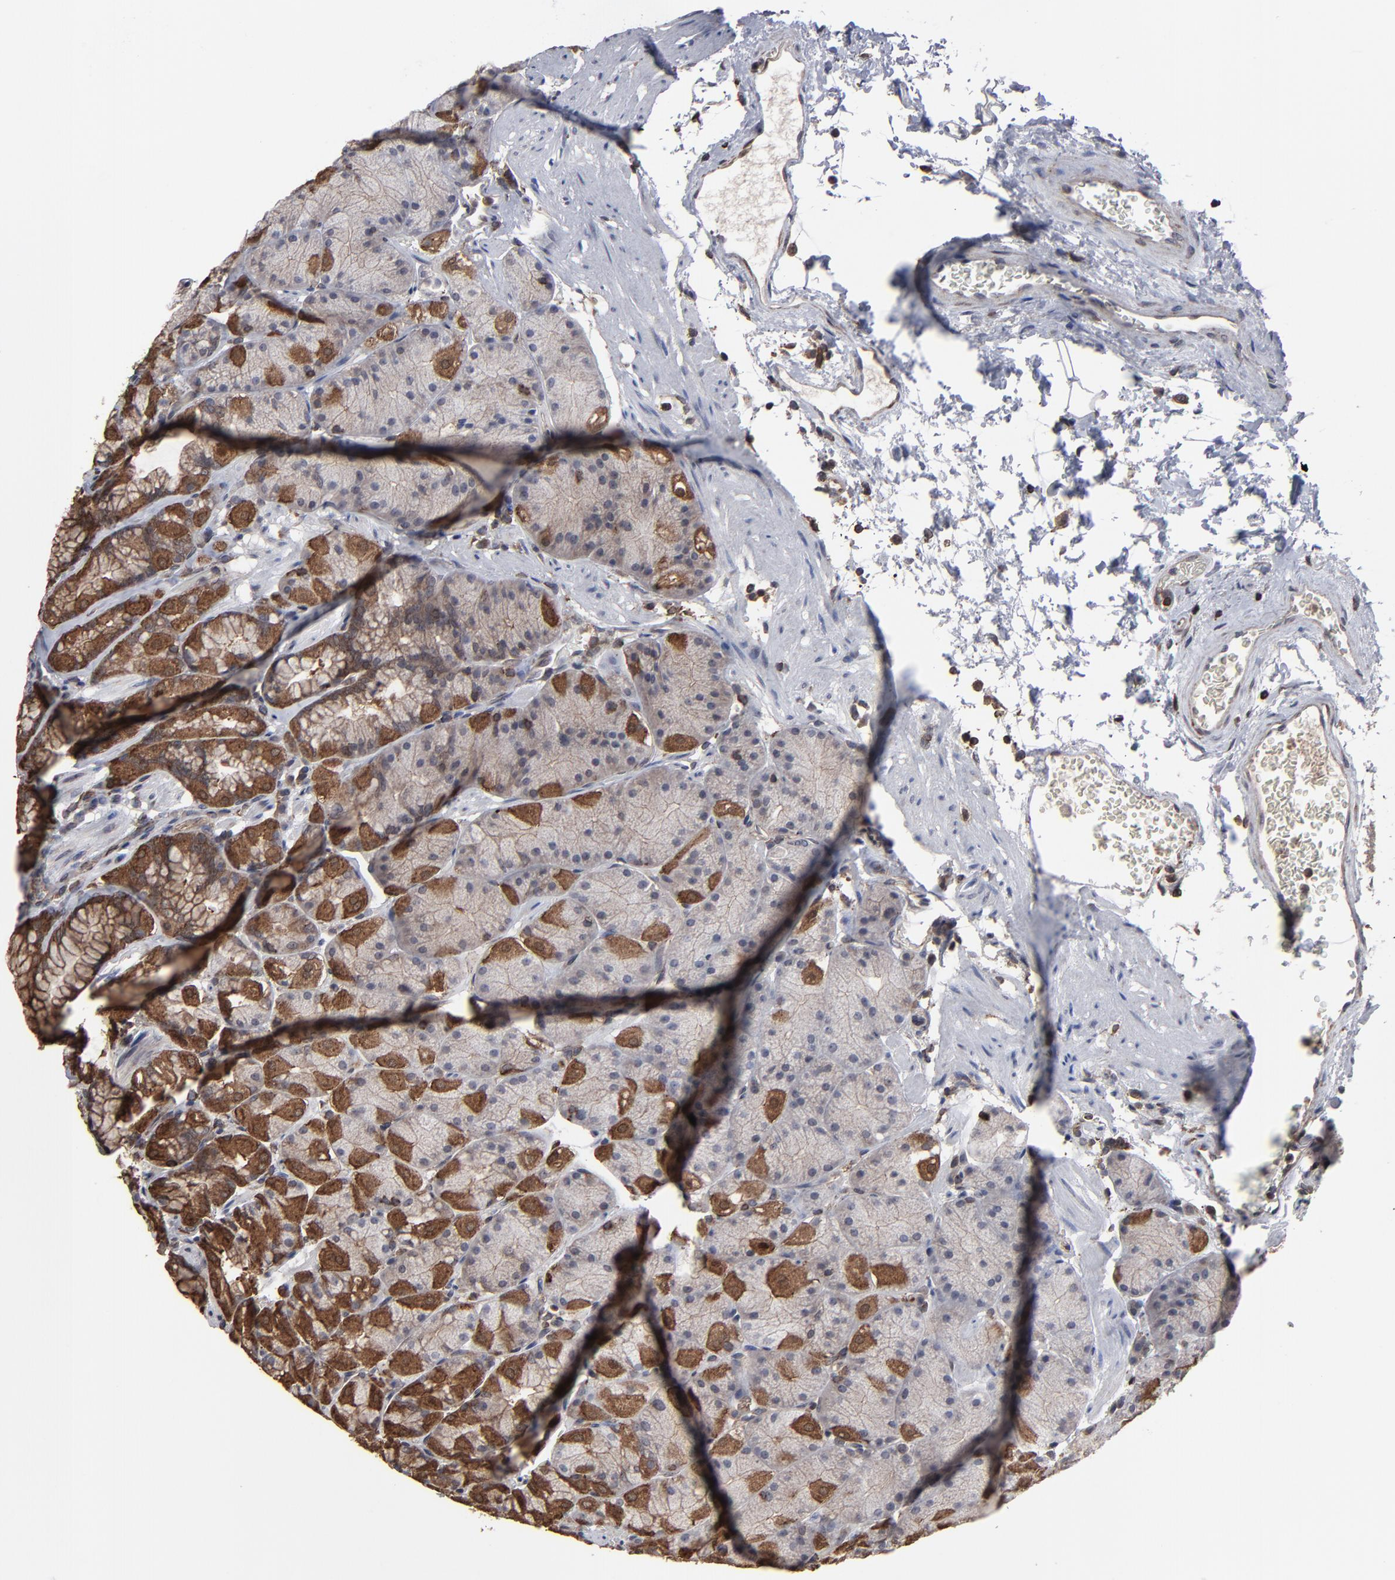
{"staining": {"intensity": "strong", "quantity": ">75%", "location": "cytoplasmic/membranous,nuclear"}, "tissue": "stomach", "cell_type": "Glandular cells", "image_type": "normal", "snomed": [{"axis": "morphology", "description": "Normal tissue, NOS"}, {"axis": "topography", "description": "Stomach, upper"}, {"axis": "topography", "description": "Stomach"}], "caption": "This histopathology image displays benign stomach stained with immunohistochemistry (IHC) to label a protein in brown. The cytoplasmic/membranous,nuclear of glandular cells show strong positivity for the protein. Nuclei are counter-stained blue.", "gene": "KIAA2026", "patient": {"sex": "male", "age": 76}}